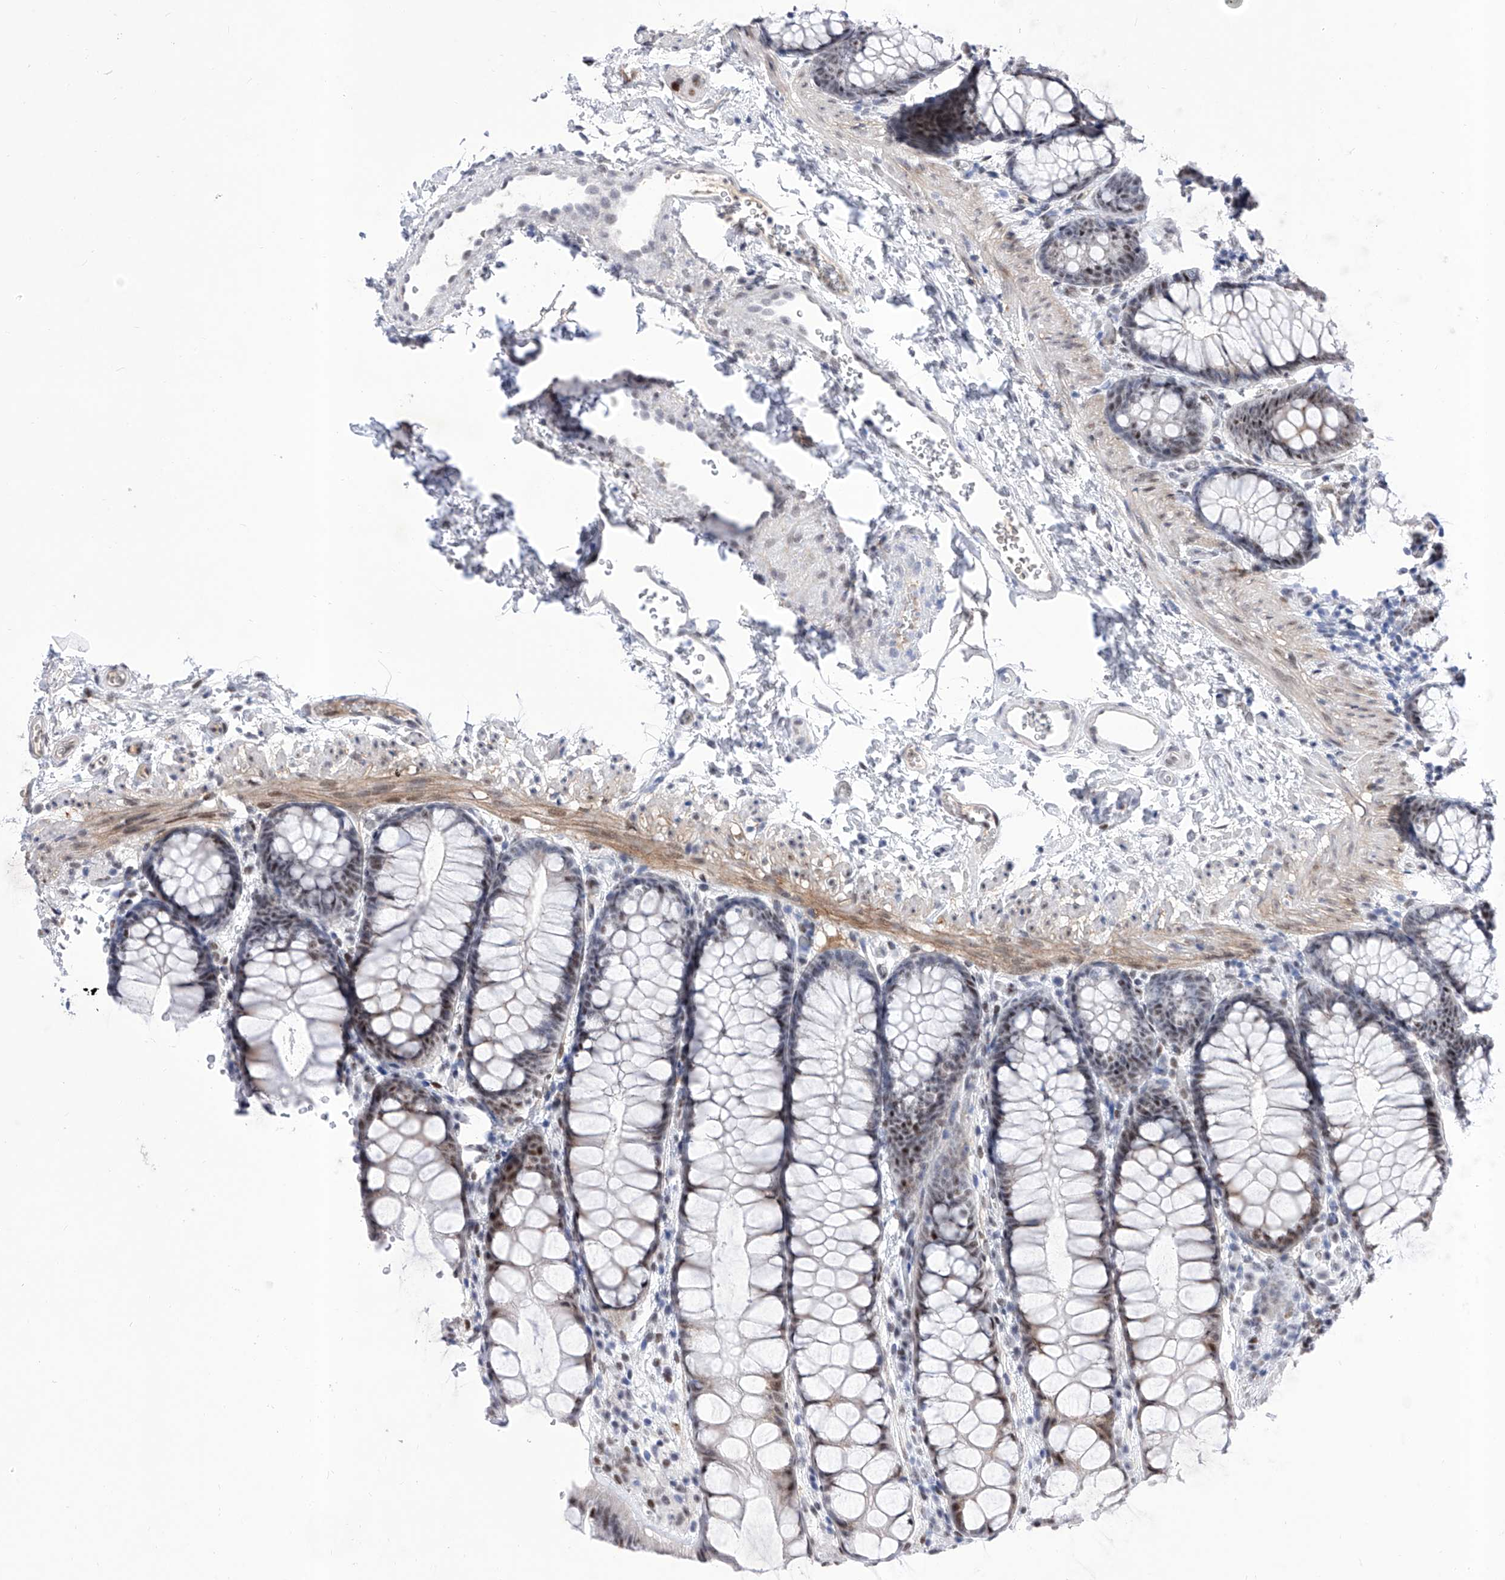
{"staining": {"intensity": "negative", "quantity": "none", "location": "none"}, "tissue": "colon", "cell_type": "Endothelial cells", "image_type": "normal", "snomed": [{"axis": "morphology", "description": "Normal tissue, NOS"}, {"axis": "topography", "description": "Colon"}], "caption": "Immunohistochemistry micrograph of unremarkable colon: colon stained with DAB (3,3'-diaminobenzidine) reveals no significant protein positivity in endothelial cells.", "gene": "ATN1", "patient": {"sex": "male", "age": 47}}